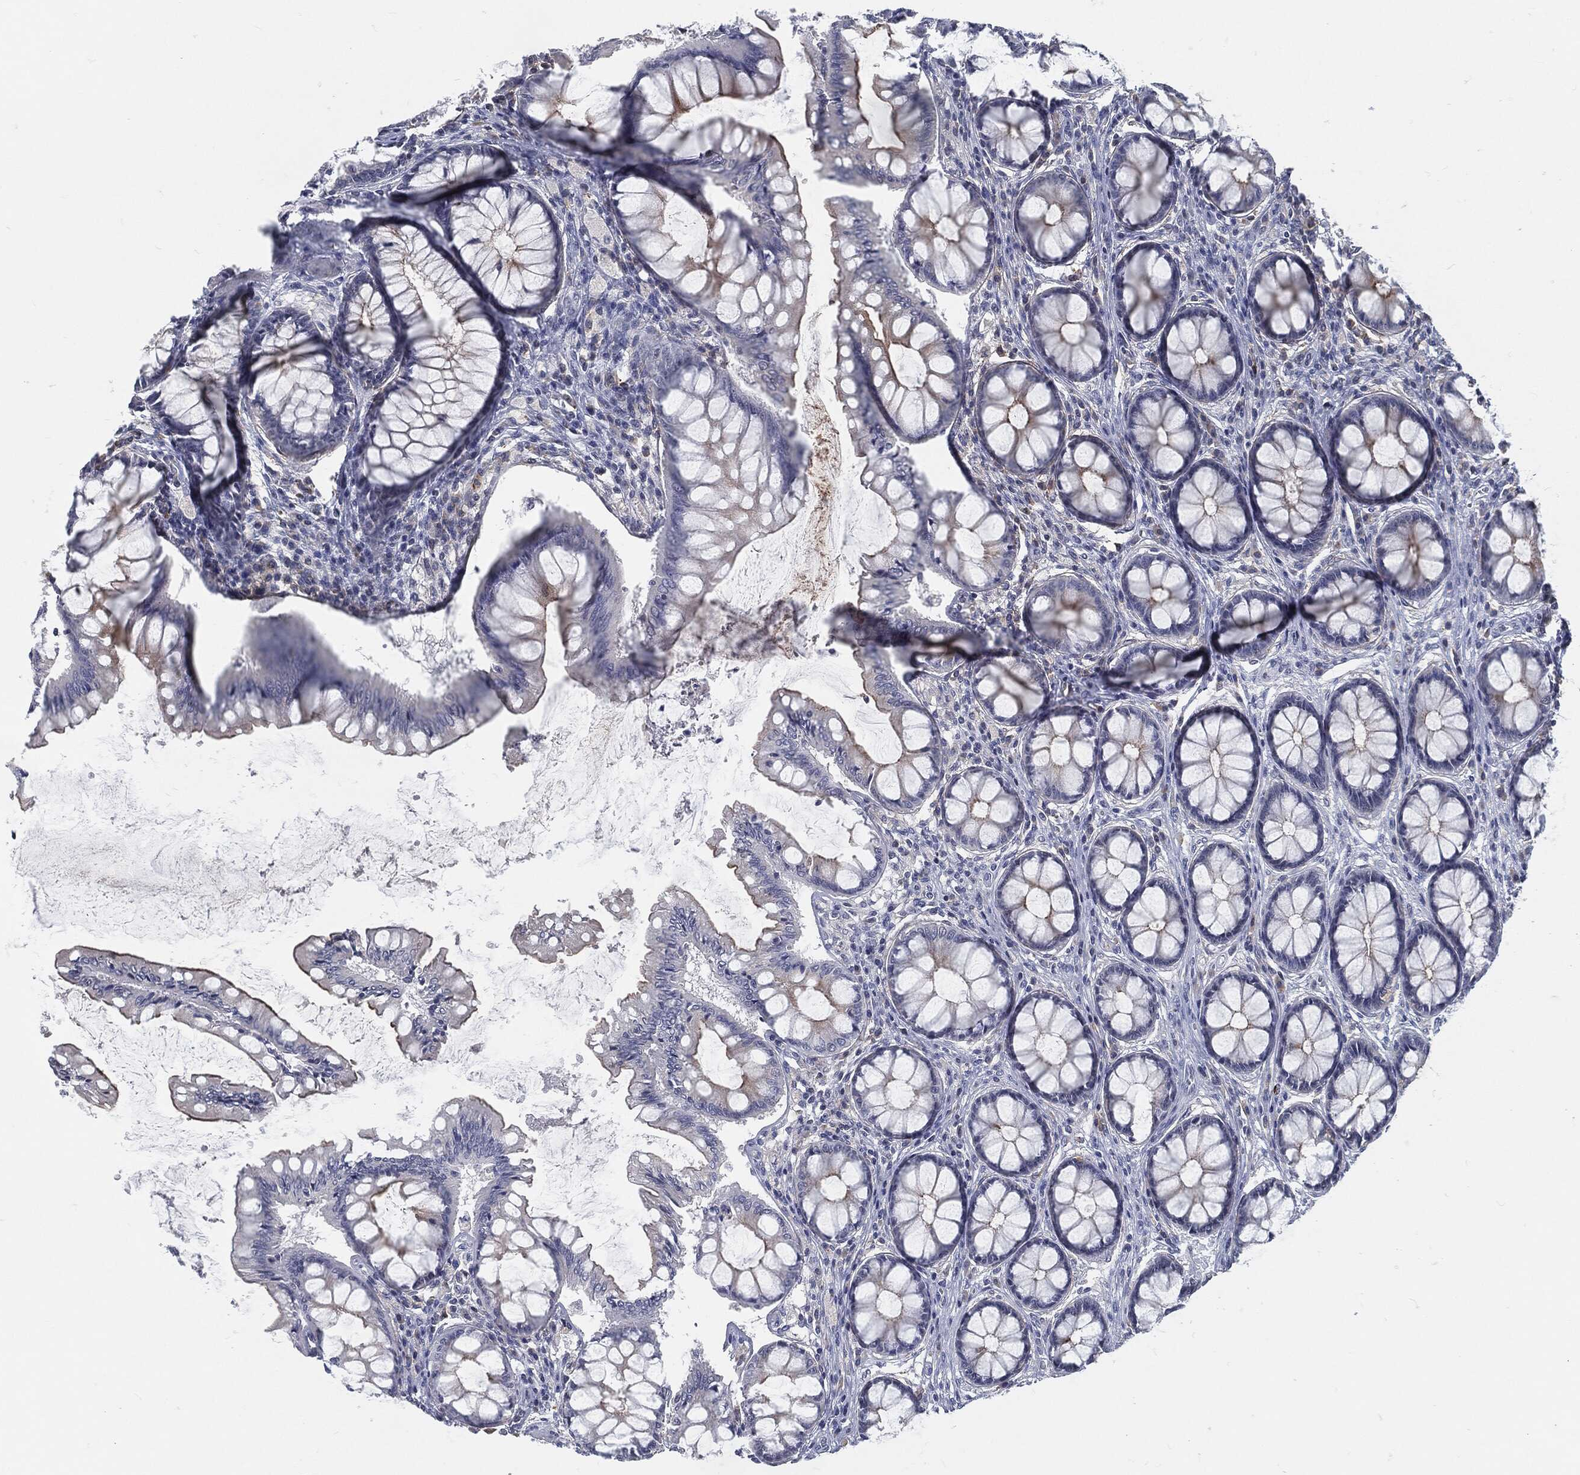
{"staining": {"intensity": "negative", "quantity": "none", "location": "none"}, "tissue": "colon", "cell_type": "Endothelial cells", "image_type": "normal", "snomed": [{"axis": "morphology", "description": "Normal tissue, NOS"}, {"axis": "topography", "description": "Colon"}], "caption": "IHC histopathology image of normal colon: colon stained with DAB shows no significant protein expression in endothelial cells.", "gene": "PROM1", "patient": {"sex": "female", "age": 65}}